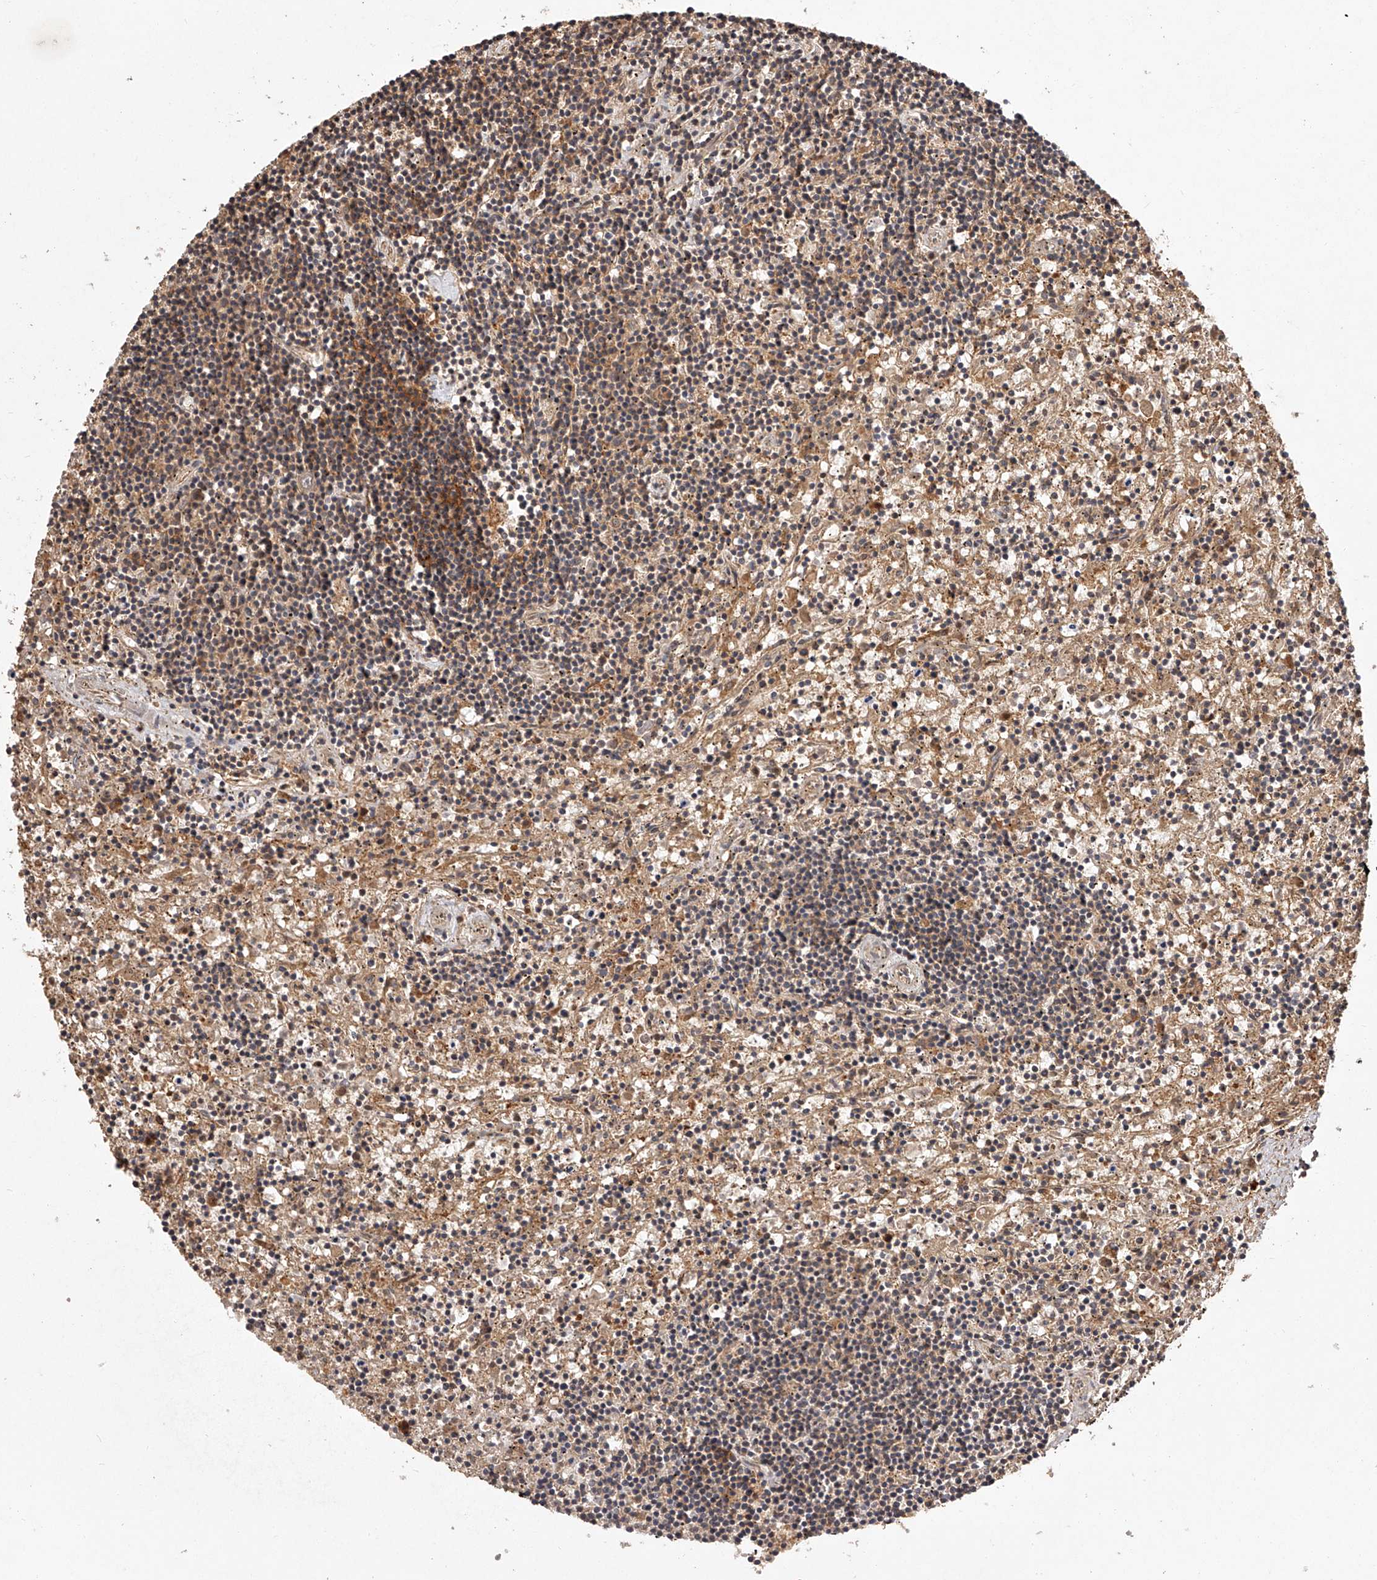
{"staining": {"intensity": "weak", "quantity": "25%-75%", "location": "cytoplasmic/membranous"}, "tissue": "lymphoma", "cell_type": "Tumor cells", "image_type": "cancer", "snomed": [{"axis": "morphology", "description": "Malignant lymphoma, non-Hodgkin's type, Low grade"}, {"axis": "topography", "description": "Spleen"}], "caption": "Protein staining displays weak cytoplasmic/membranous expression in about 25%-75% of tumor cells in malignant lymphoma, non-Hodgkin's type (low-grade).", "gene": "CRYZL1", "patient": {"sex": "male", "age": 76}}